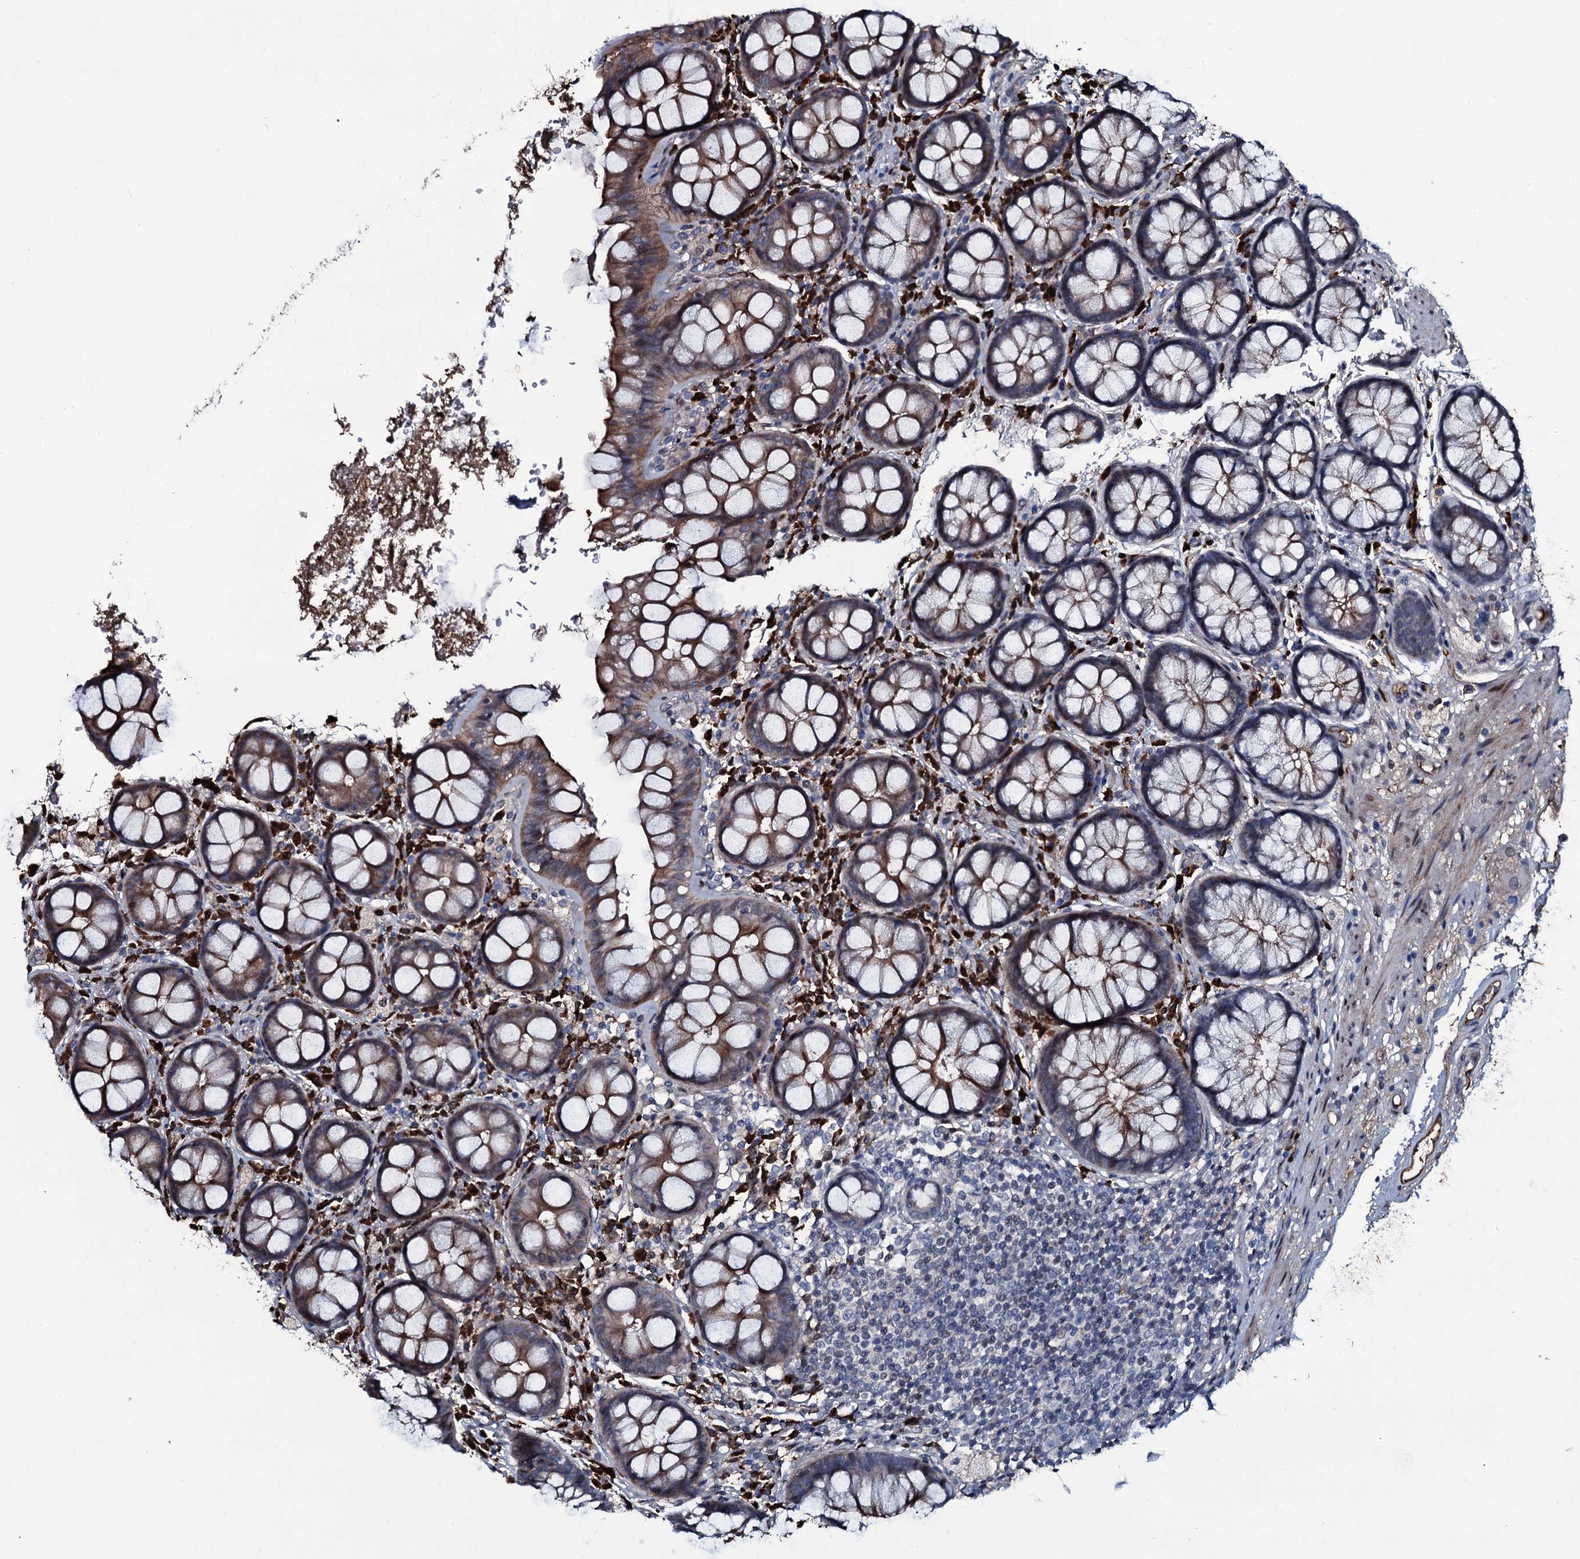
{"staining": {"intensity": "moderate", "quantity": ">75%", "location": "cytoplasmic/membranous"}, "tissue": "rectum", "cell_type": "Glandular cells", "image_type": "normal", "snomed": [{"axis": "morphology", "description": "Normal tissue, NOS"}, {"axis": "topography", "description": "Rectum"}], "caption": "High-magnification brightfield microscopy of unremarkable rectum stained with DAB (3,3'-diaminobenzidine) (brown) and counterstained with hematoxylin (blue). glandular cells exhibit moderate cytoplasmic/membranous positivity is appreciated in approximately>75% of cells.", "gene": "LYG2", "patient": {"sex": "male", "age": 83}}